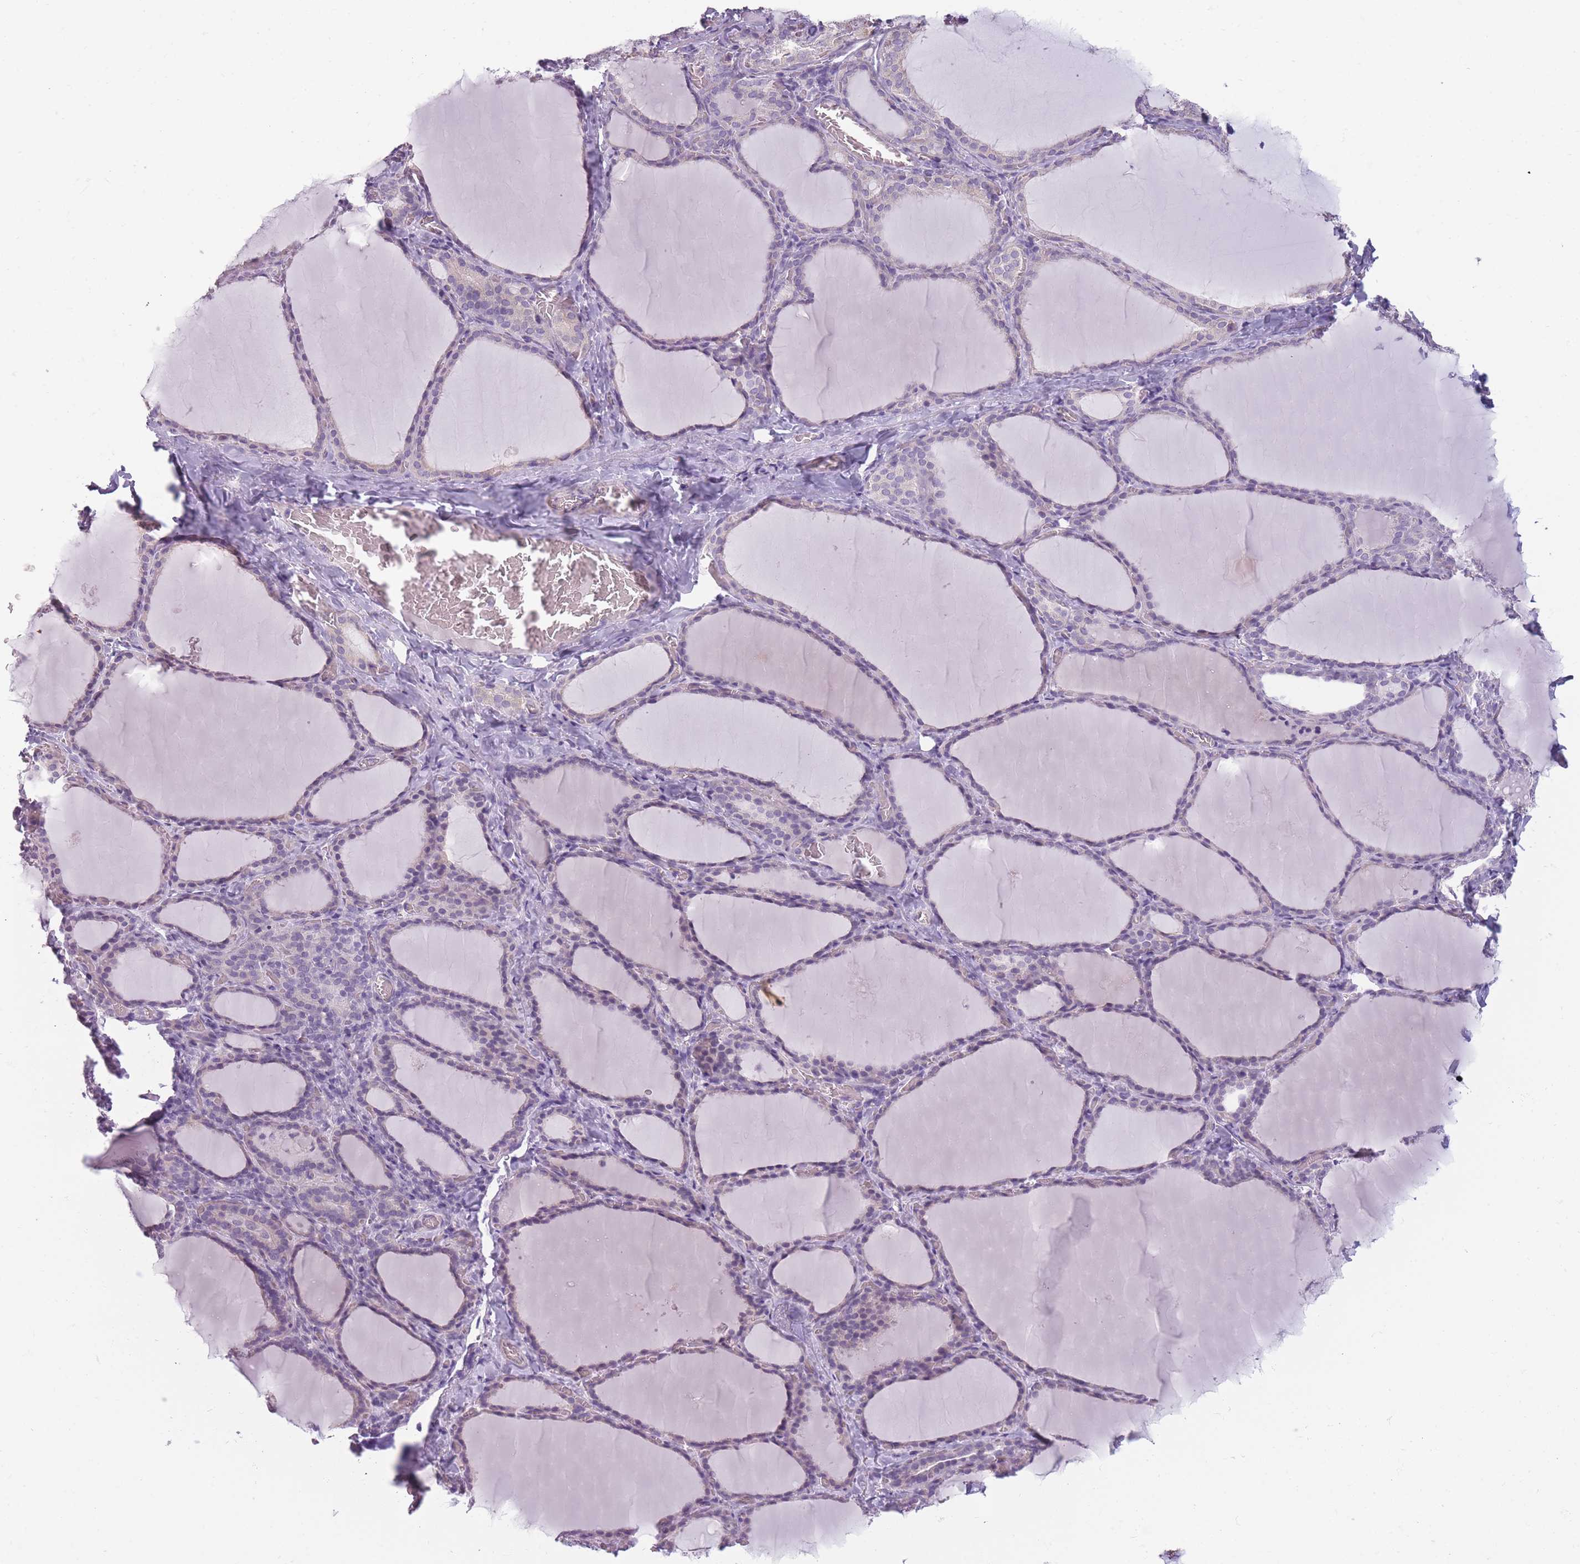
{"staining": {"intensity": "weak", "quantity": "<25%", "location": "cytoplasmic/membranous"}, "tissue": "thyroid gland", "cell_type": "Glandular cells", "image_type": "normal", "snomed": [{"axis": "morphology", "description": "Normal tissue, NOS"}, {"axis": "topography", "description": "Thyroid gland"}], "caption": "Immunohistochemistry (IHC) histopathology image of benign thyroid gland: human thyroid gland stained with DAB (3,3'-diaminobenzidine) reveals no significant protein positivity in glandular cells.", "gene": "TMEM236", "patient": {"sex": "female", "age": 39}}